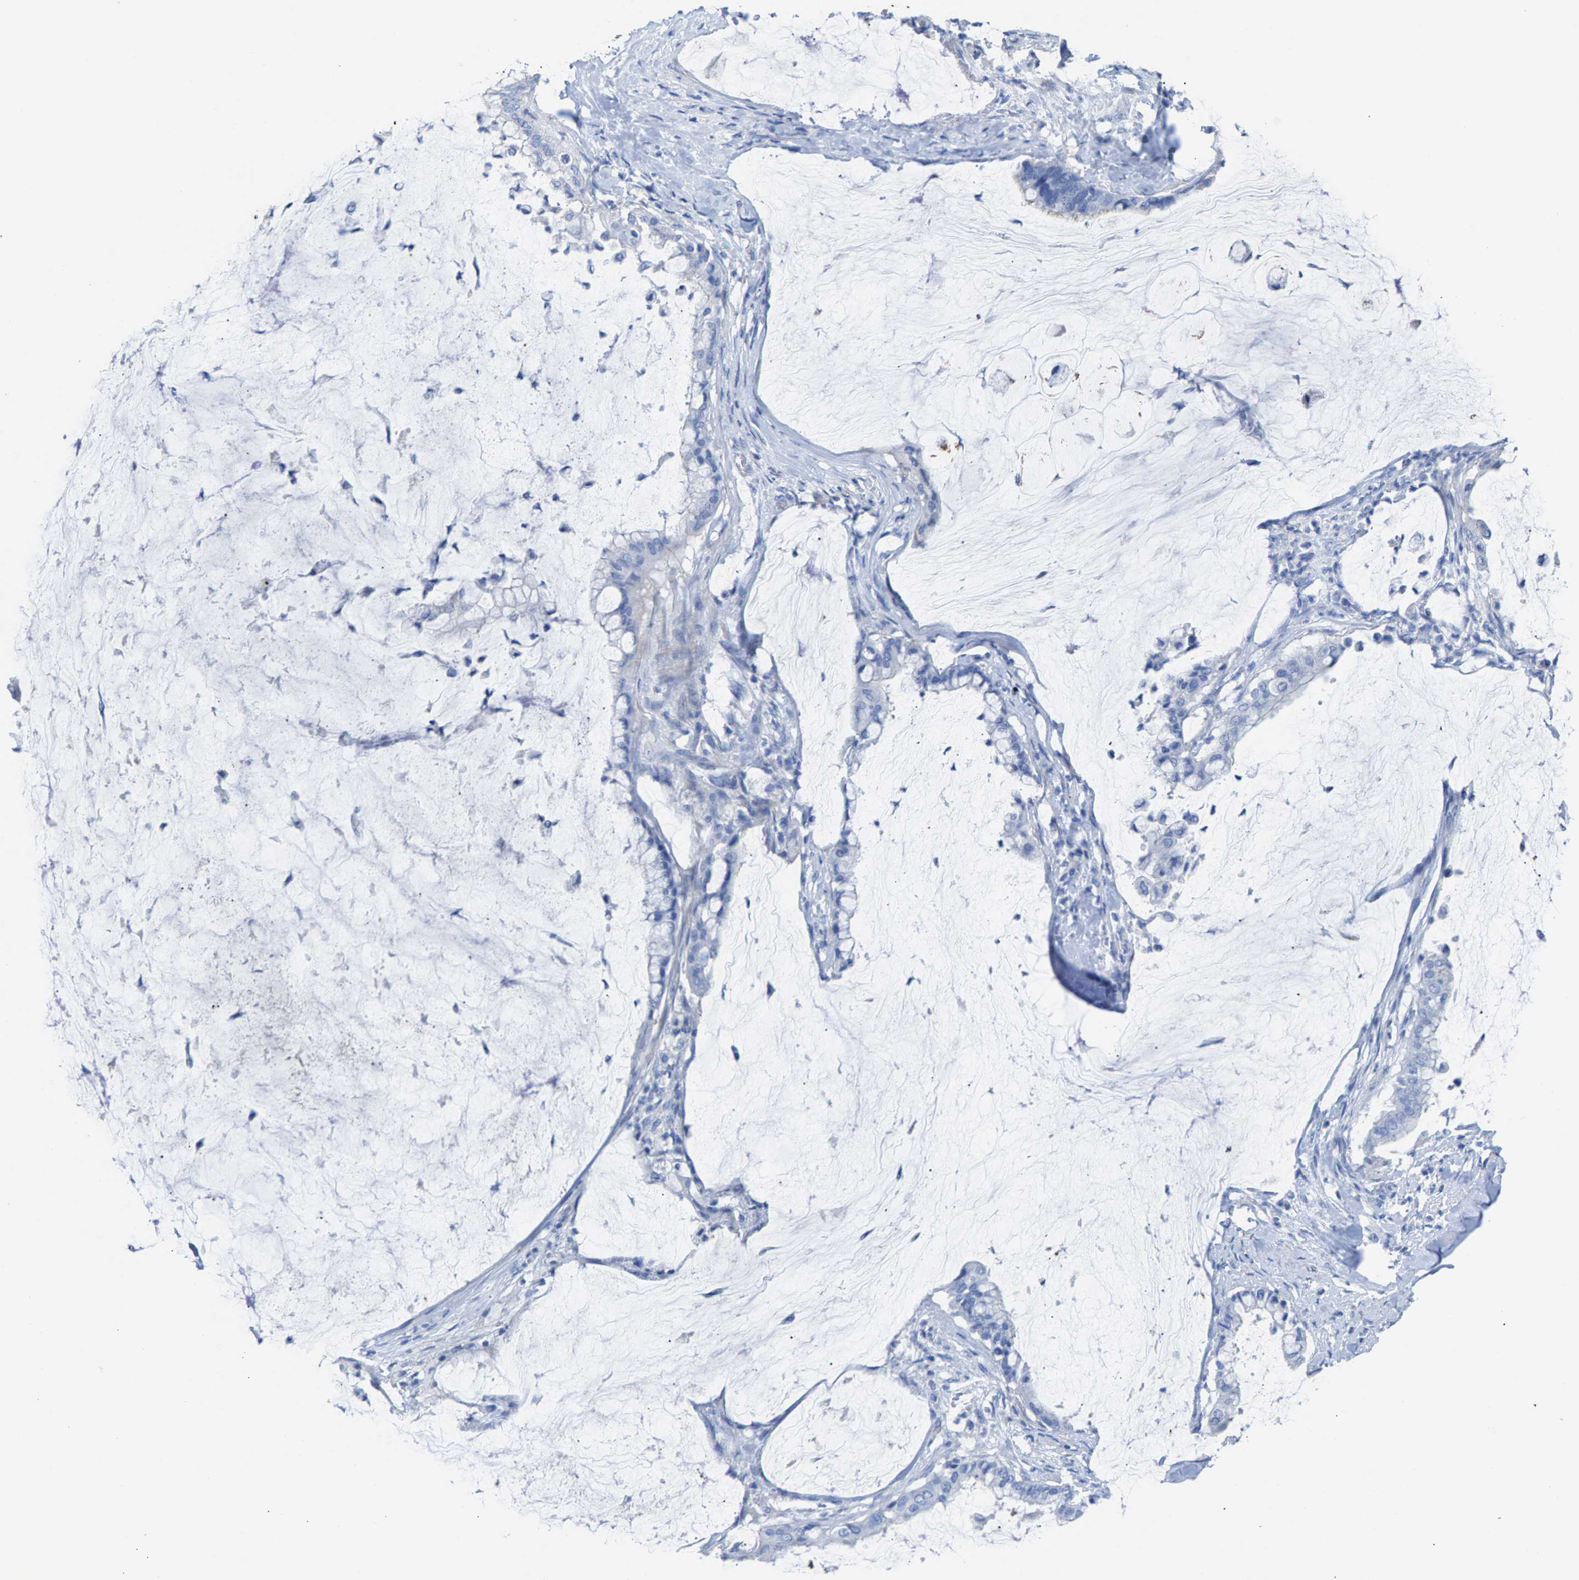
{"staining": {"intensity": "negative", "quantity": "none", "location": "none"}, "tissue": "pancreatic cancer", "cell_type": "Tumor cells", "image_type": "cancer", "snomed": [{"axis": "morphology", "description": "Adenocarcinoma, NOS"}, {"axis": "topography", "description": "Pancreas"}], "caption": "DAB immunohistochemical staining of human pancreatic cancer (adenocarcinoma) displays no significant staining in tumor cells.", "gene": "CPA1", "patient": {"sex": "male", "age": 41}}